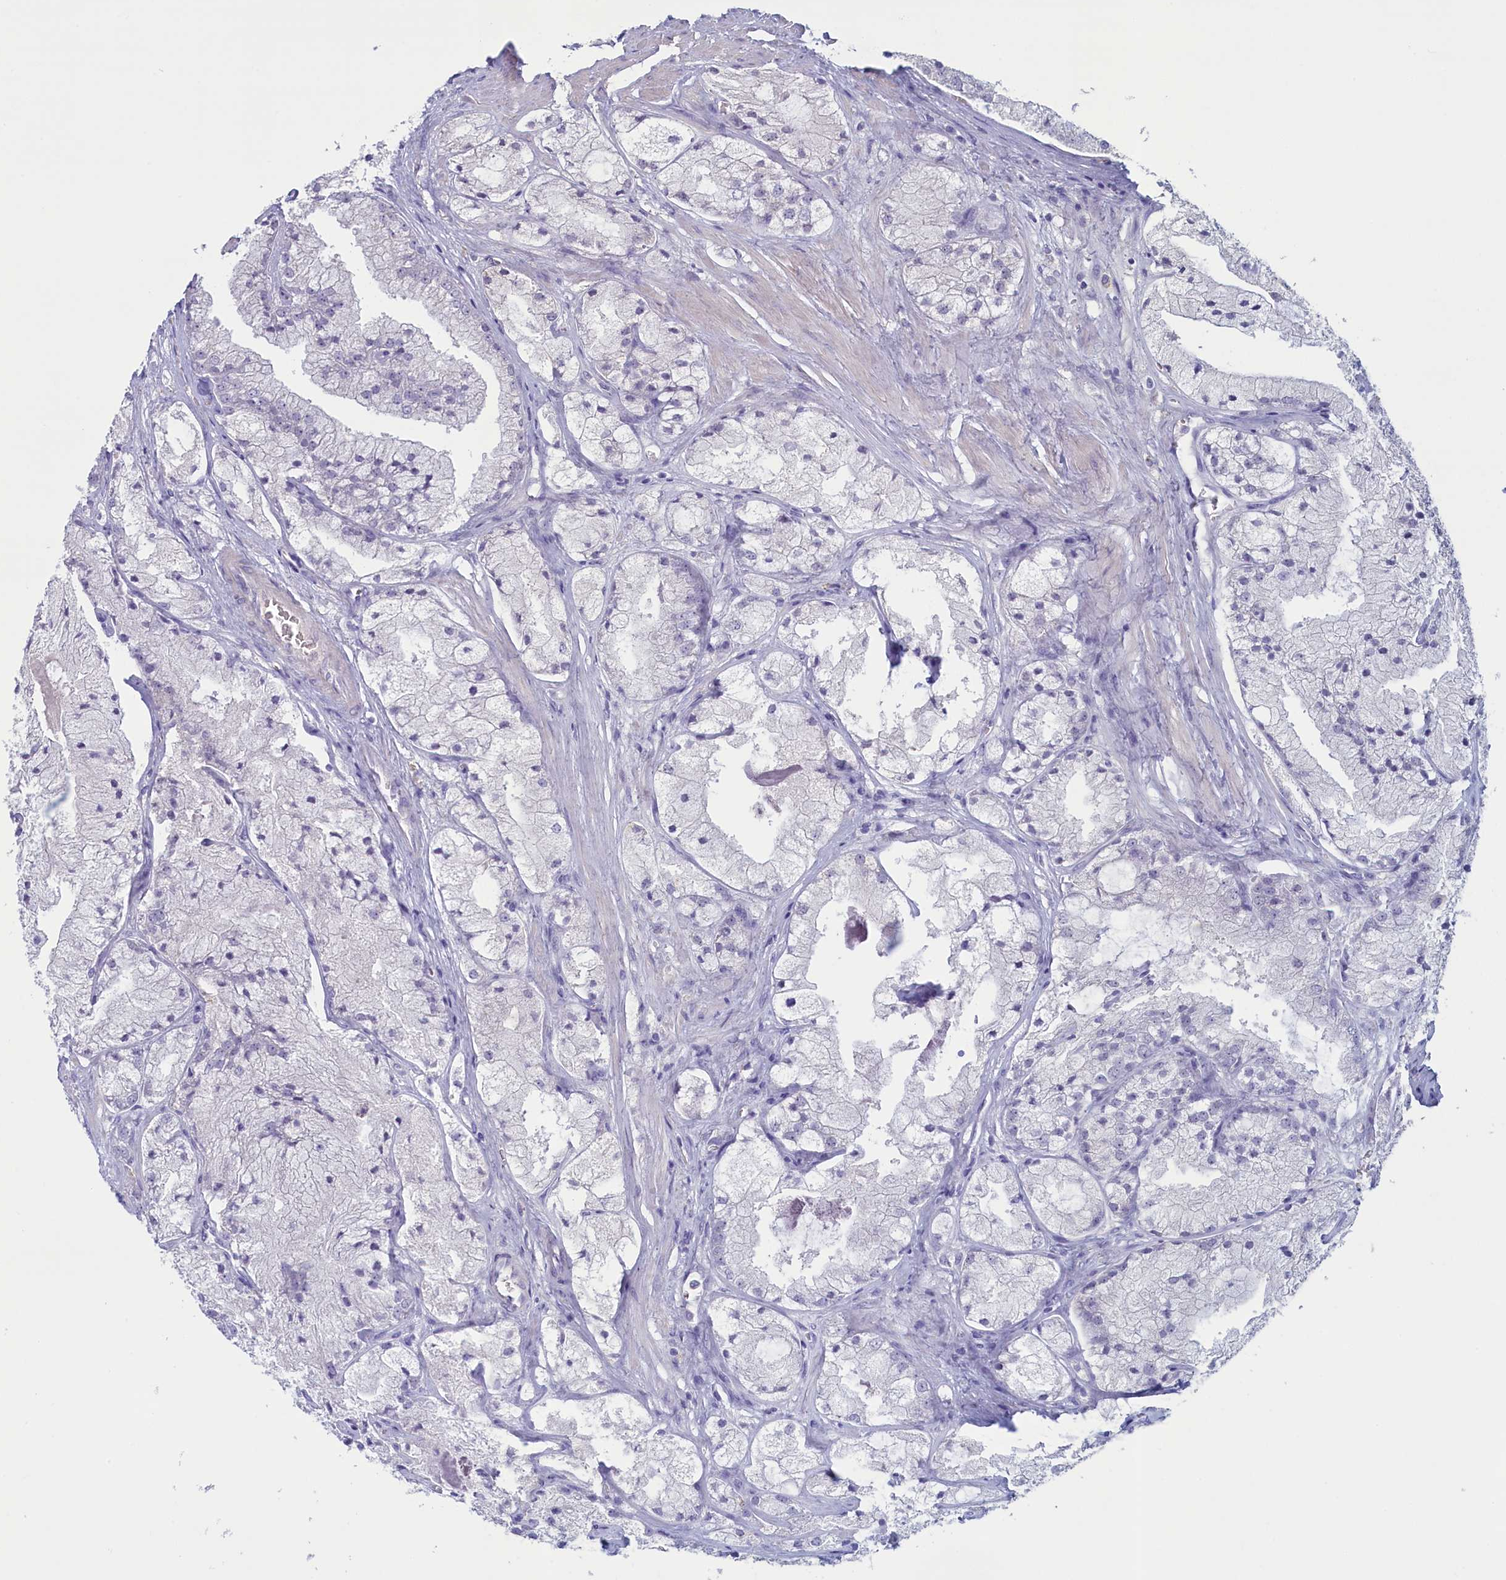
{"staining": {"intensity": "negative", "quantity": "none", "location": "none"}, "tissue": "prostate cancer", "cell_type": "Tumor cells", "image_type": "cancer", "snomed": [{"axis": "morphology", "description": "Adenocarcinoma, High grade"}, {"axis": "topography", "description": "Prostate"}], "caption": "Tumor cells show no significant protein staining in prostate adenocarcinoma (high-grade). (Brightfield microscopy of DAB IHC at high magnification).", "gene": "ATF7IP2", "patient": {"sex": "male", "age": 50}}